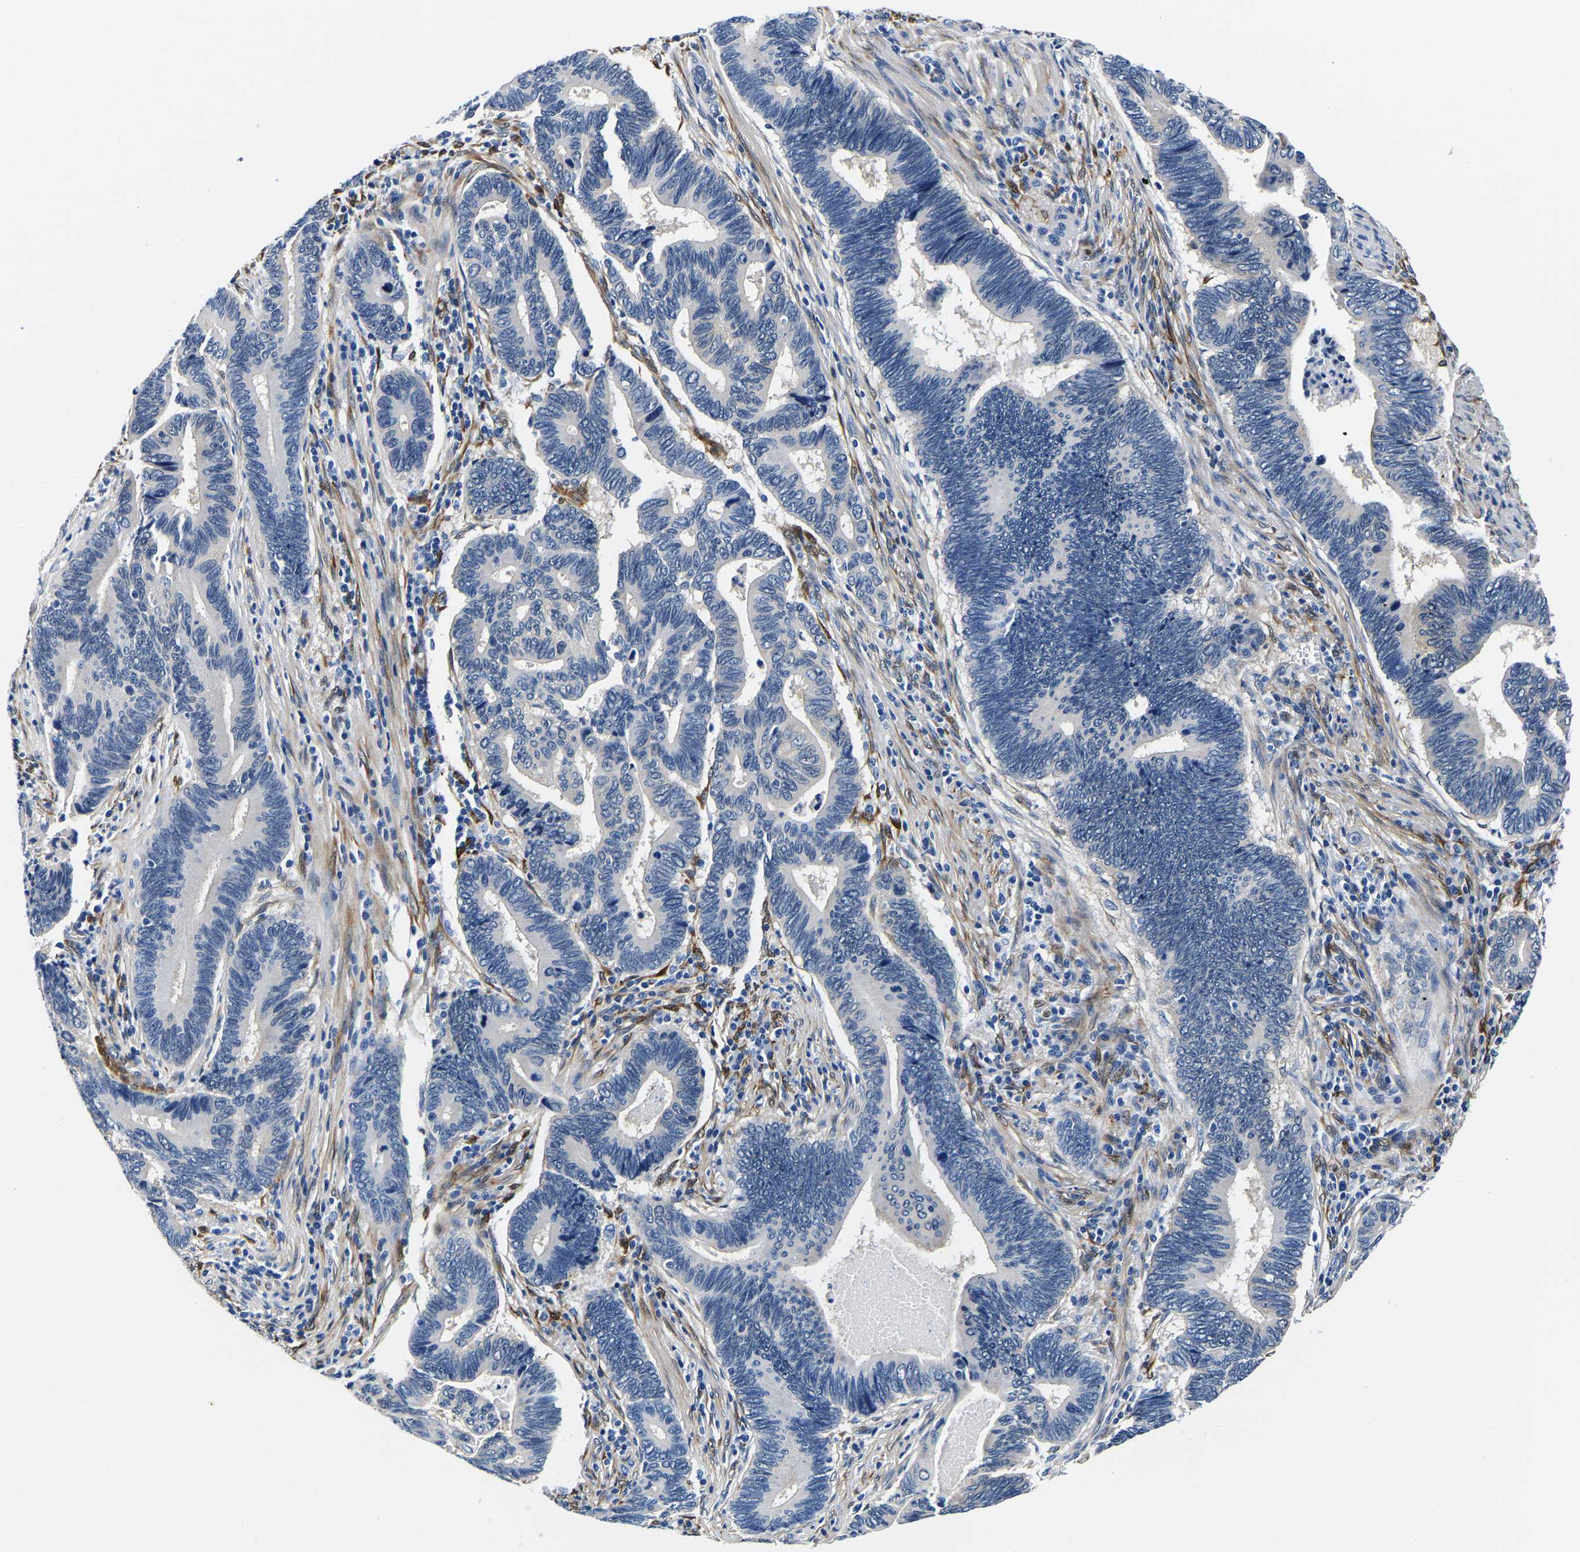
{"staining": {"intensity": "negative", "quantity": "none", "location": "none"}, "tissue": "pancreatic cancer", "cell_type": "Tumor cells", "image_type": "cancer", "snomed": [{"axis": "morphology", "description": "Adenocarcinoma, NOS"}, {"axis": "topography", "description": "Pancreas"}], "caption": "This is a photomicrograph of immunohistochemistry (IHC) staining of pancreatic cancer (adenocarcinoma), which shows no staining in tumor cells.", "gene": "S100A13", "patient": {"sex": "female", "age": 70}}